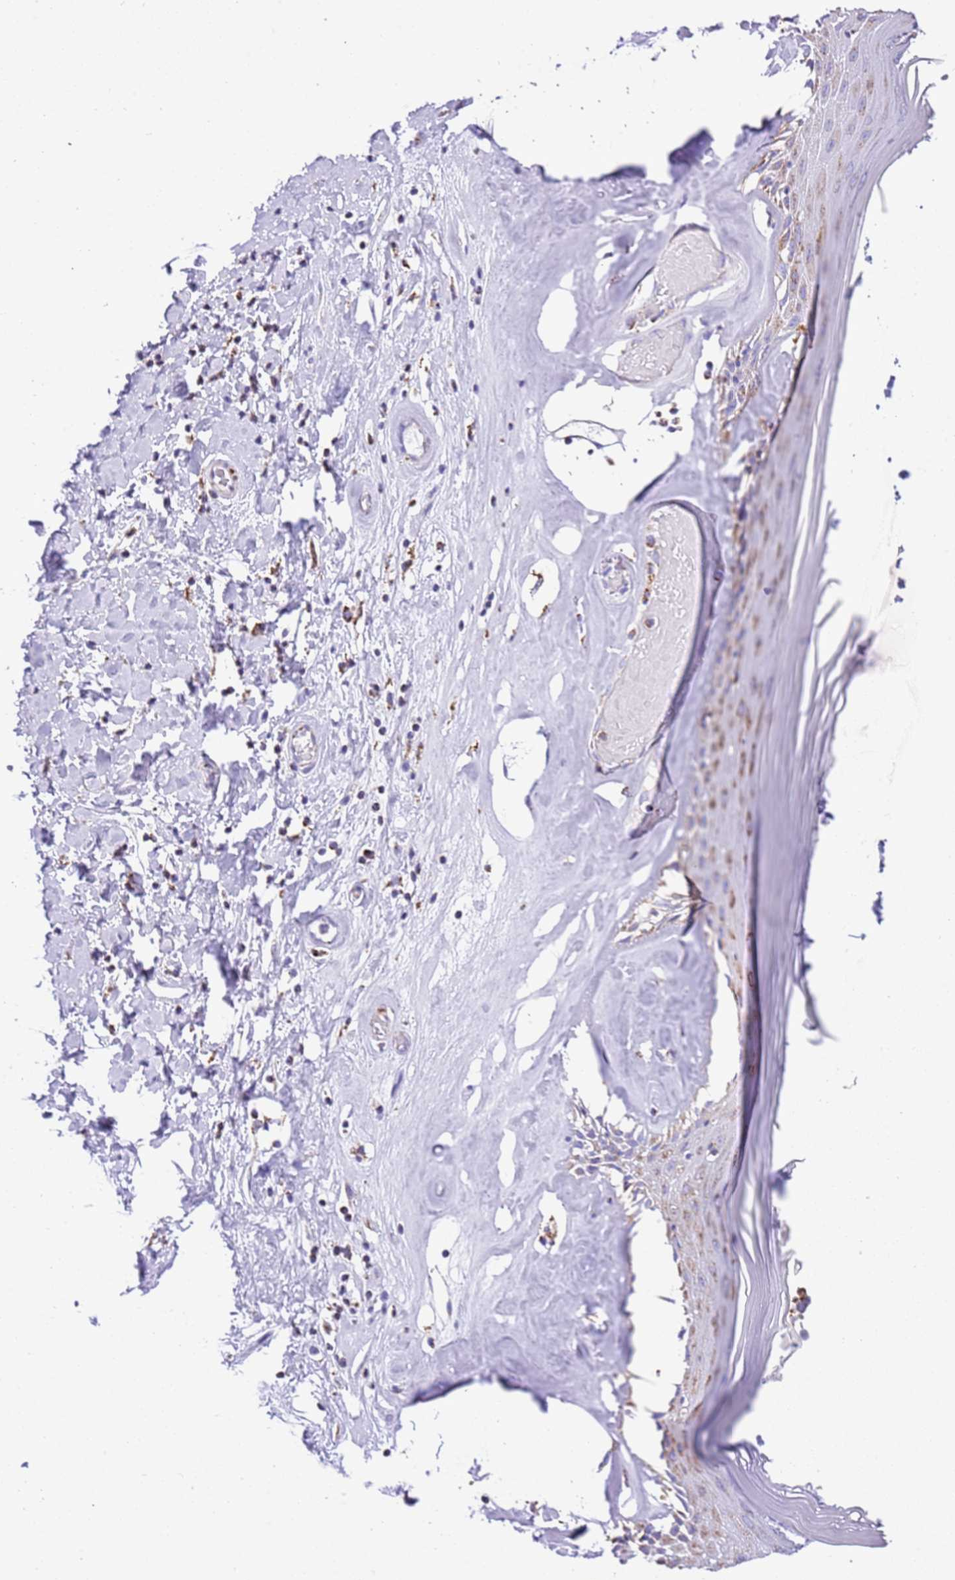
{"staining": {"intensity": "strong", "quantity": "25%-75%", "location": "cytoplasmic/membranous"}, "tissue": "skin", "cell_type": "Epidermal cells", "image_type": "normal", "snomed": [{"axis": "morphology", "description": "Normal tissue, NOS"}, {"axis": "topography", "description": "Vulva"}], "caption": "Immunohistochemical staining of unremarkable human skin reveals high levels of strong cytoplasmic/membranous expression in about 25%-75% of epidermal cells. (IHC, brightfield microscopy, high magnification).", "gene": "SUCLG2", "patient": {"sex": "female", "age": 86}}